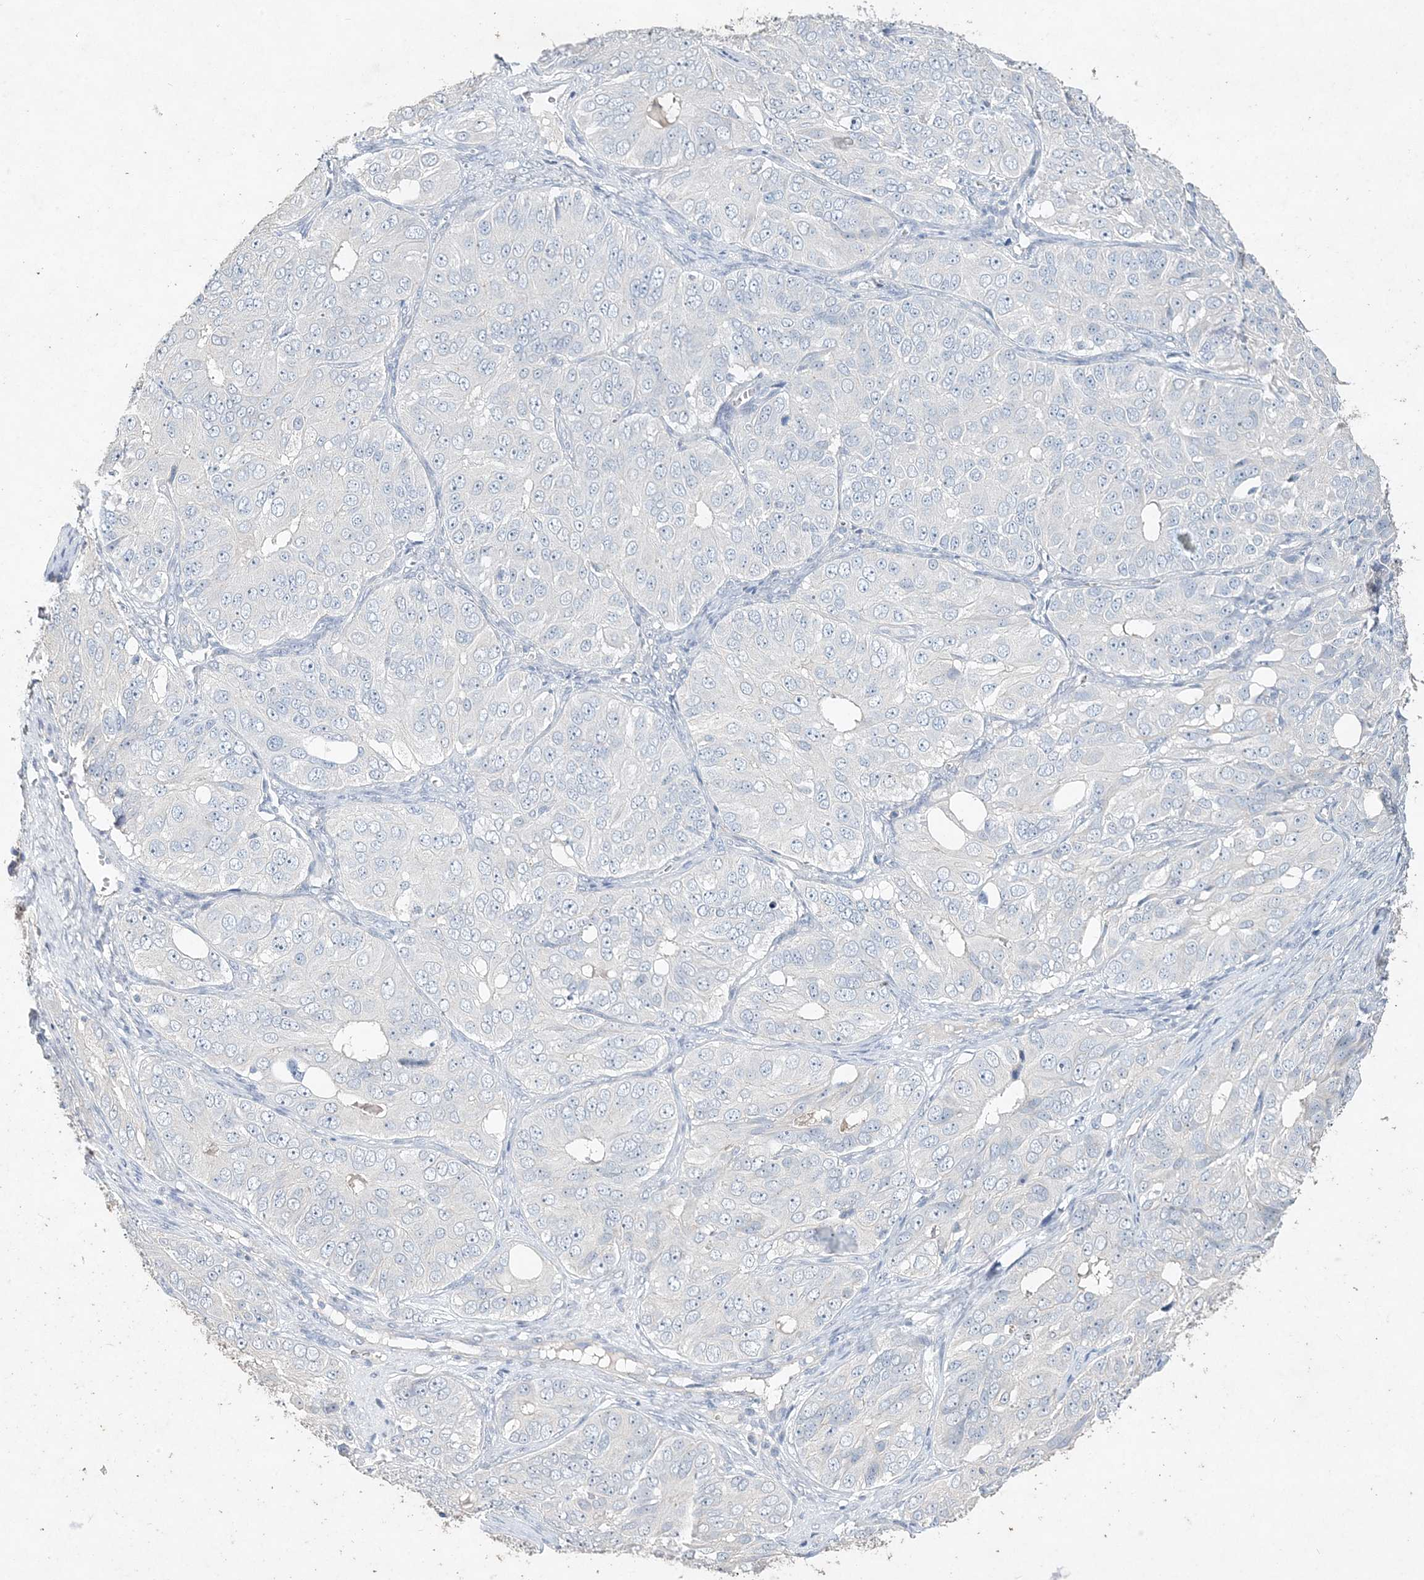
{"staining": {"intensity": "negative", "quantity": "none", "location": "none"}, "tissue": "ovarian cancer", "cell_type": "Tumor cells", "image_type": "cancer", "snomed": [{"axis": "morphology", "description": "Carcinoma, endometroid"}, {"axis": "topography", "description": "Ovary"}], "caption": "Protein analysis of ovarian endometroid carcinoma demonstrates no significant staining in tumor cells. The staining is performed using DAB brown chromogen with nuclei counter-stained in using hematoxylin.", "gene": "DNAH5", "patient": {"sex": "female", "age": 51}}